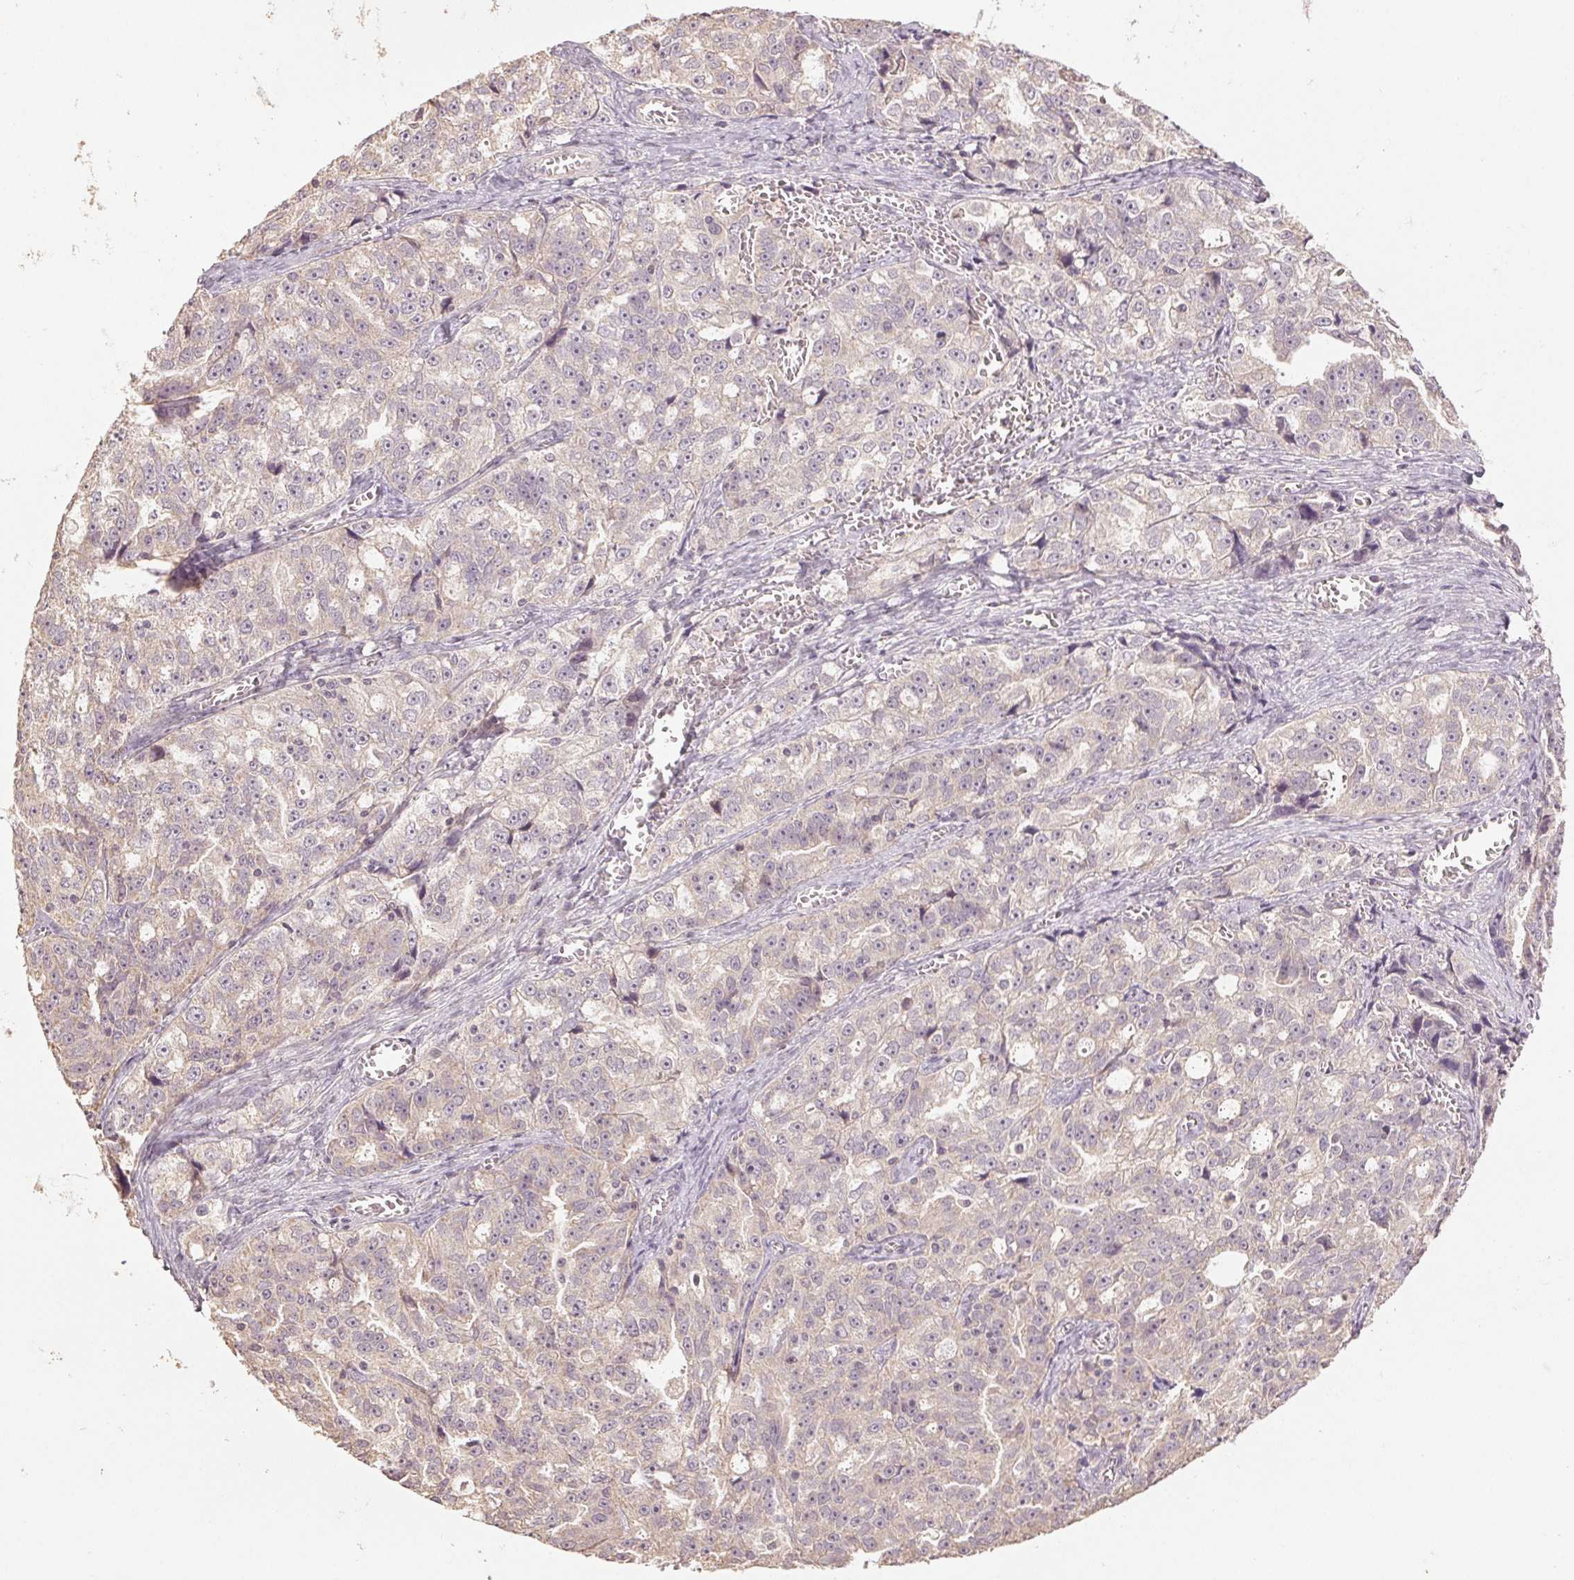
{"staining": {"intensity": "negative", "quantity": "none", "location": "none"}, "tissue": "ovarian cancer", "cell_type": "Tumor cells", "image_type": "cancer", "snomed": [{"axis": "morphology", "description": "Cystadenocarcinoma, serous, NOS"}, {"axis": "topography", "description": "Ovary"}], "caption": "Histopathology image shows no significant protein positivity in tumor cells of ovarian cancer.", "gene": "COX14", "patient": {"sex": "female", "age": 51}}